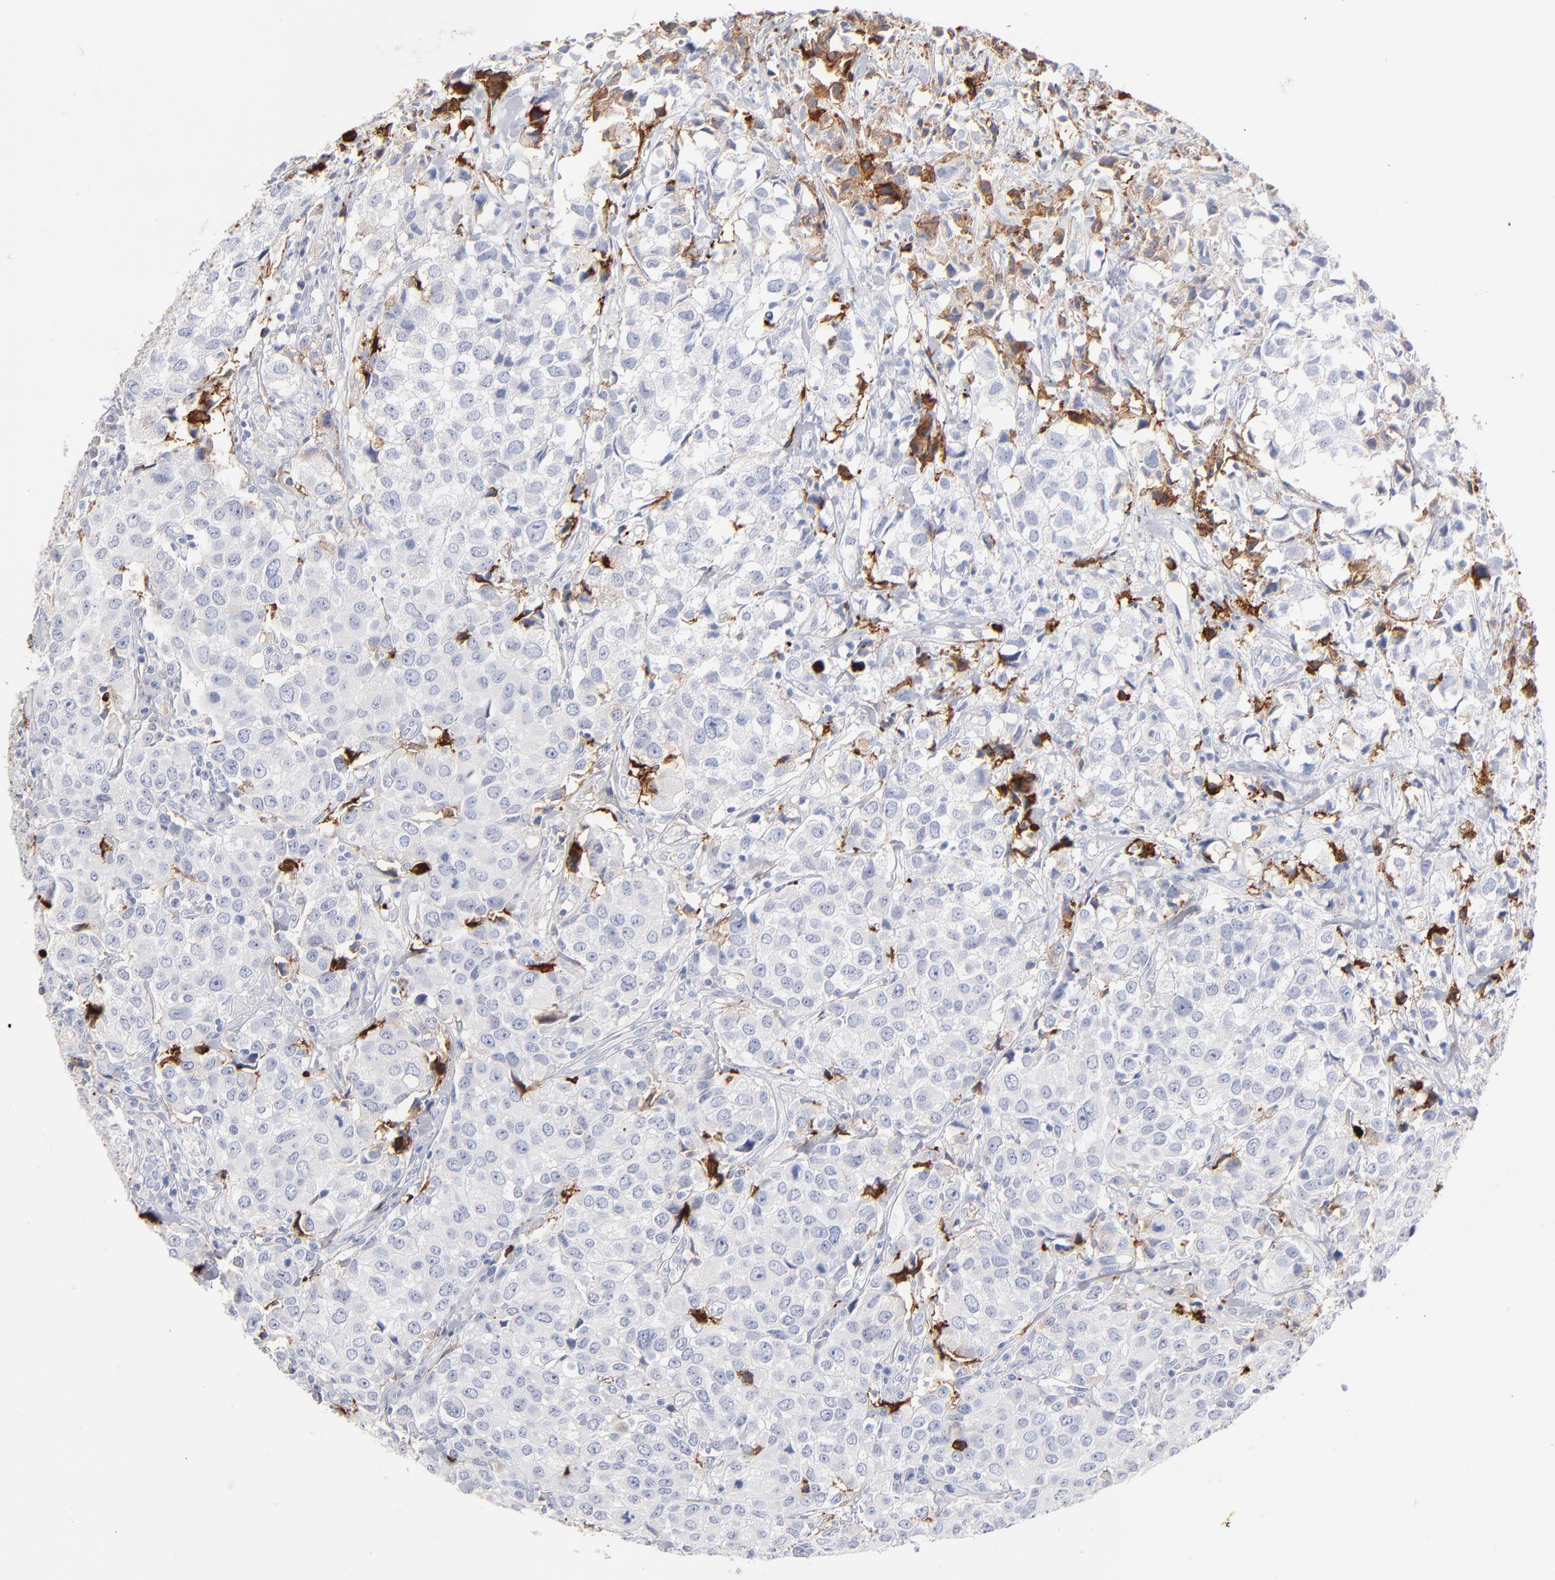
{"staining": {"intensity": "negative", "quantity": "none", "location": "none"}, "tissue": "urothelial cancer", "cell_type": "Tumor cells", "image_type": "cancer", "snomed": [{"axis": "morphology", "description": "Urothelial carcinoma, High grade"}, {"axis": "topography", "description": "Urinary bladder"}], "caption": "This is an immunohistochemistry (IHC) image of human high-grade urothelial carcinoma. There is no staining in tumor cells.", "gene": "APOH", "patient": {"sex": "female", "age": 75}}